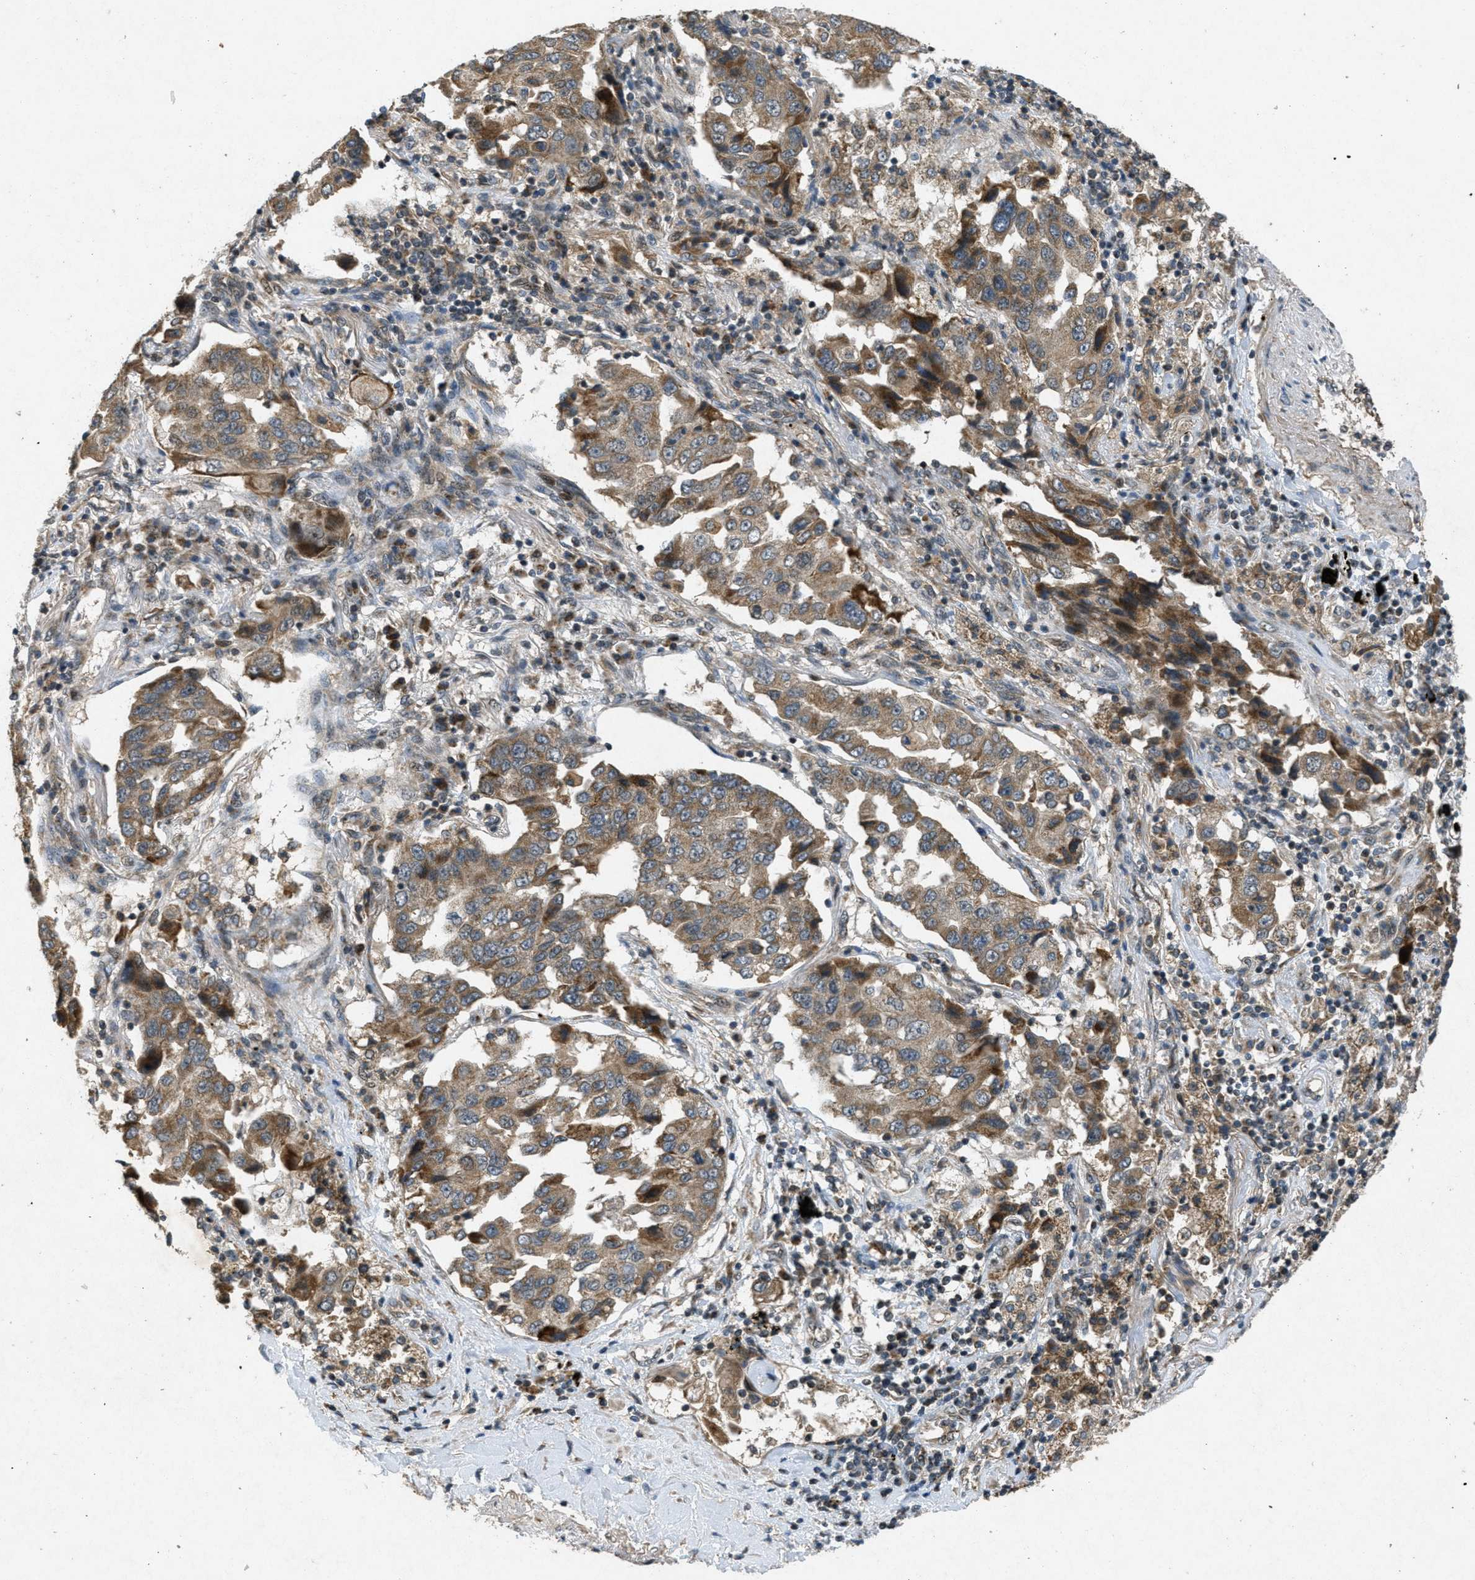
{"staining": {"intensity": "moderate", "quantity": ">75%", "location": "cytoplasmic/membranous"}, "tissue": "lung cancer", "cell_type": "Tumor cells", "image_type": "cancer", "snomed": [{"axis": "morphology", "description": "Adenocarcinoma, NOS"}, {"axis": "topography", "description": "Lung"}], "caption": "Protein expression analysis of human adenocarcinoma (lung) reveals moderate cytoplasmic/membranous staining in about >75% of tumor cells.", "gene": "PPP1R15A", "patient": {"sex": "female", "age": 65}}